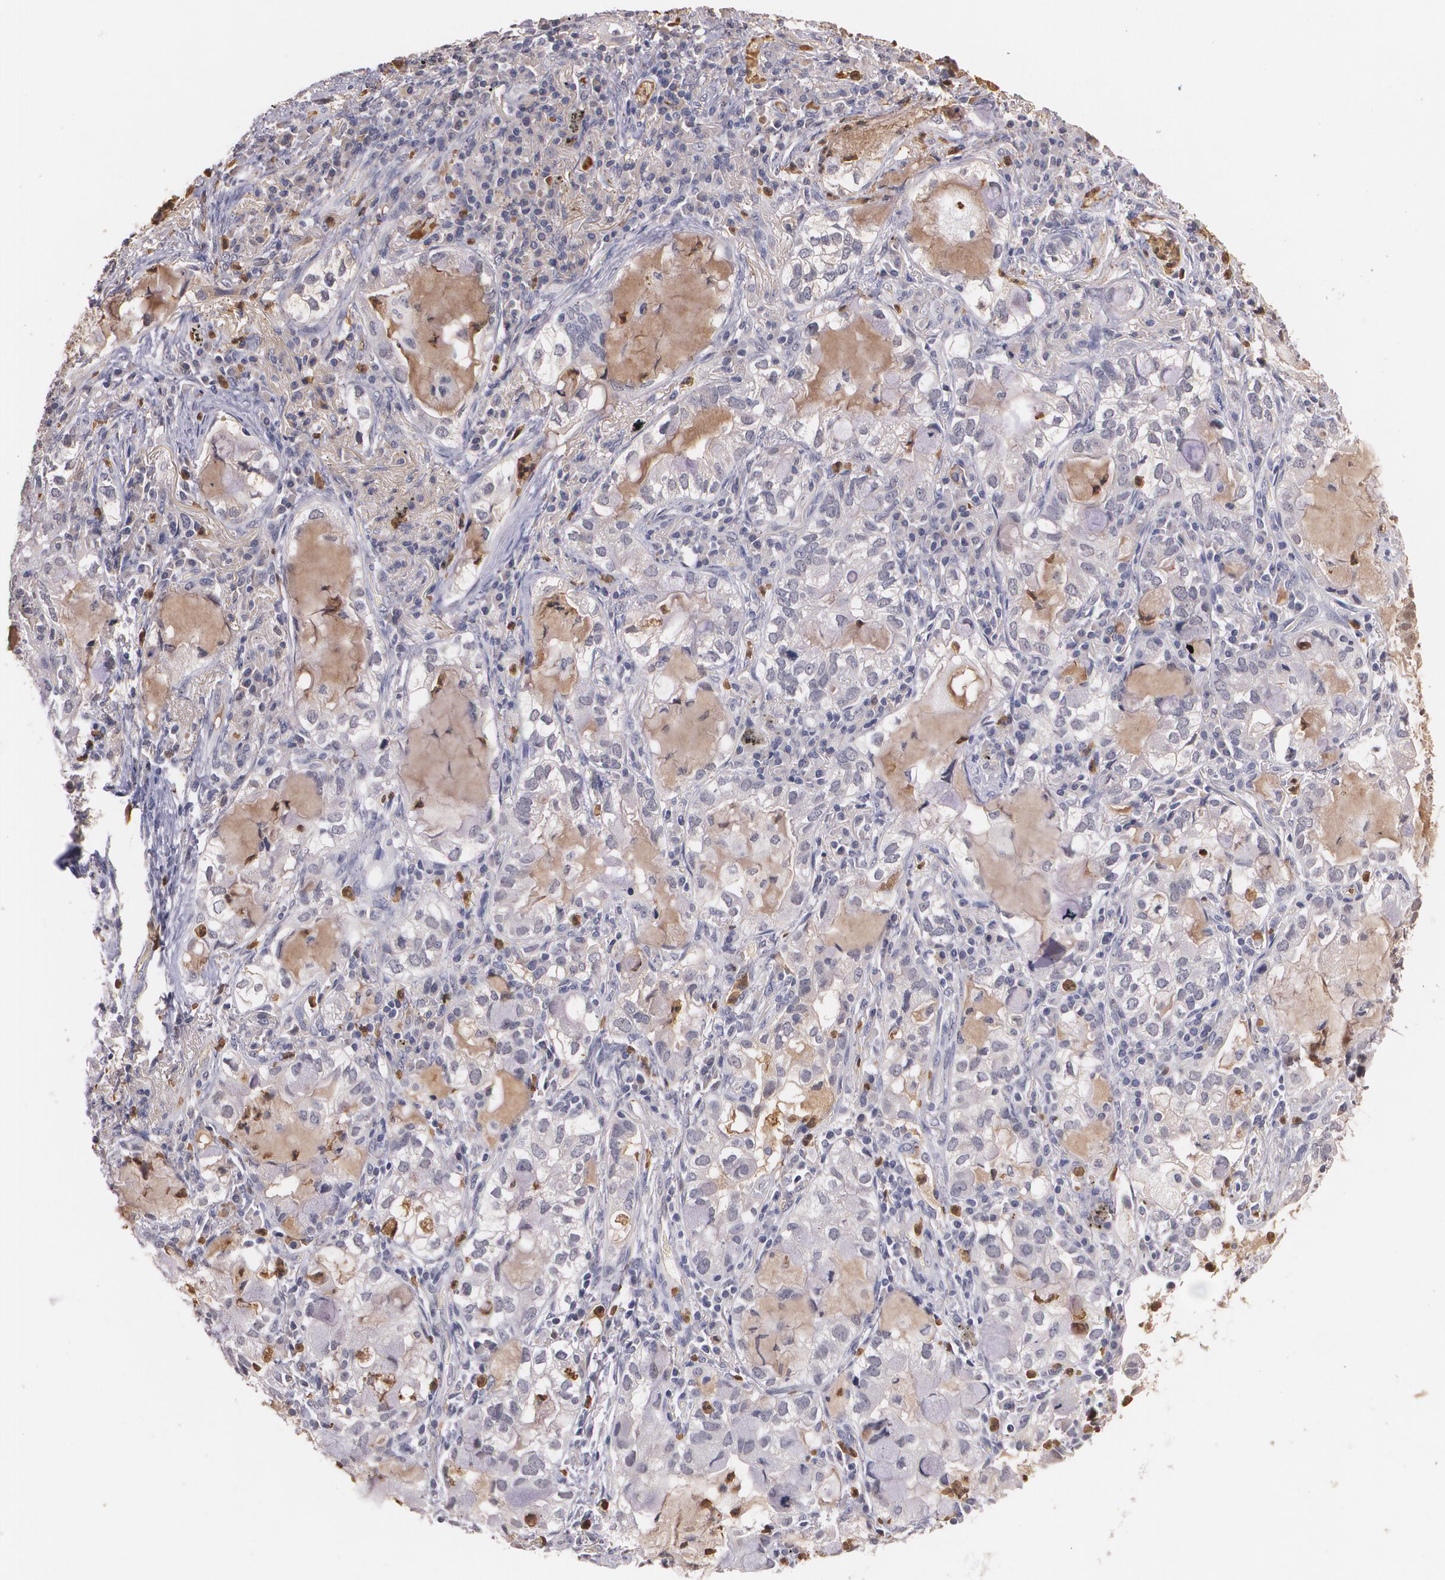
{"staining": {"intensity": "weak", "quantity": "25%-75%", "location": "cytoplasmic/membranous"}, "tissue": "lung cancer", "cell_type": "Tumor cells", "image_type": "cancer", "snomed": [{"axis": "morphology", "description": "Adenocarcinoma, NOS"}, {"axis": "topography", "description": "Lung"}], "caption": "Lung cancer stained for a protein (brown) reveals weak cytoplasmic/membranous positive positivity in approximately 25%-75% of tumor cells.", "gene": "PTS", "patient": {"sex": "female", "age": 50}}